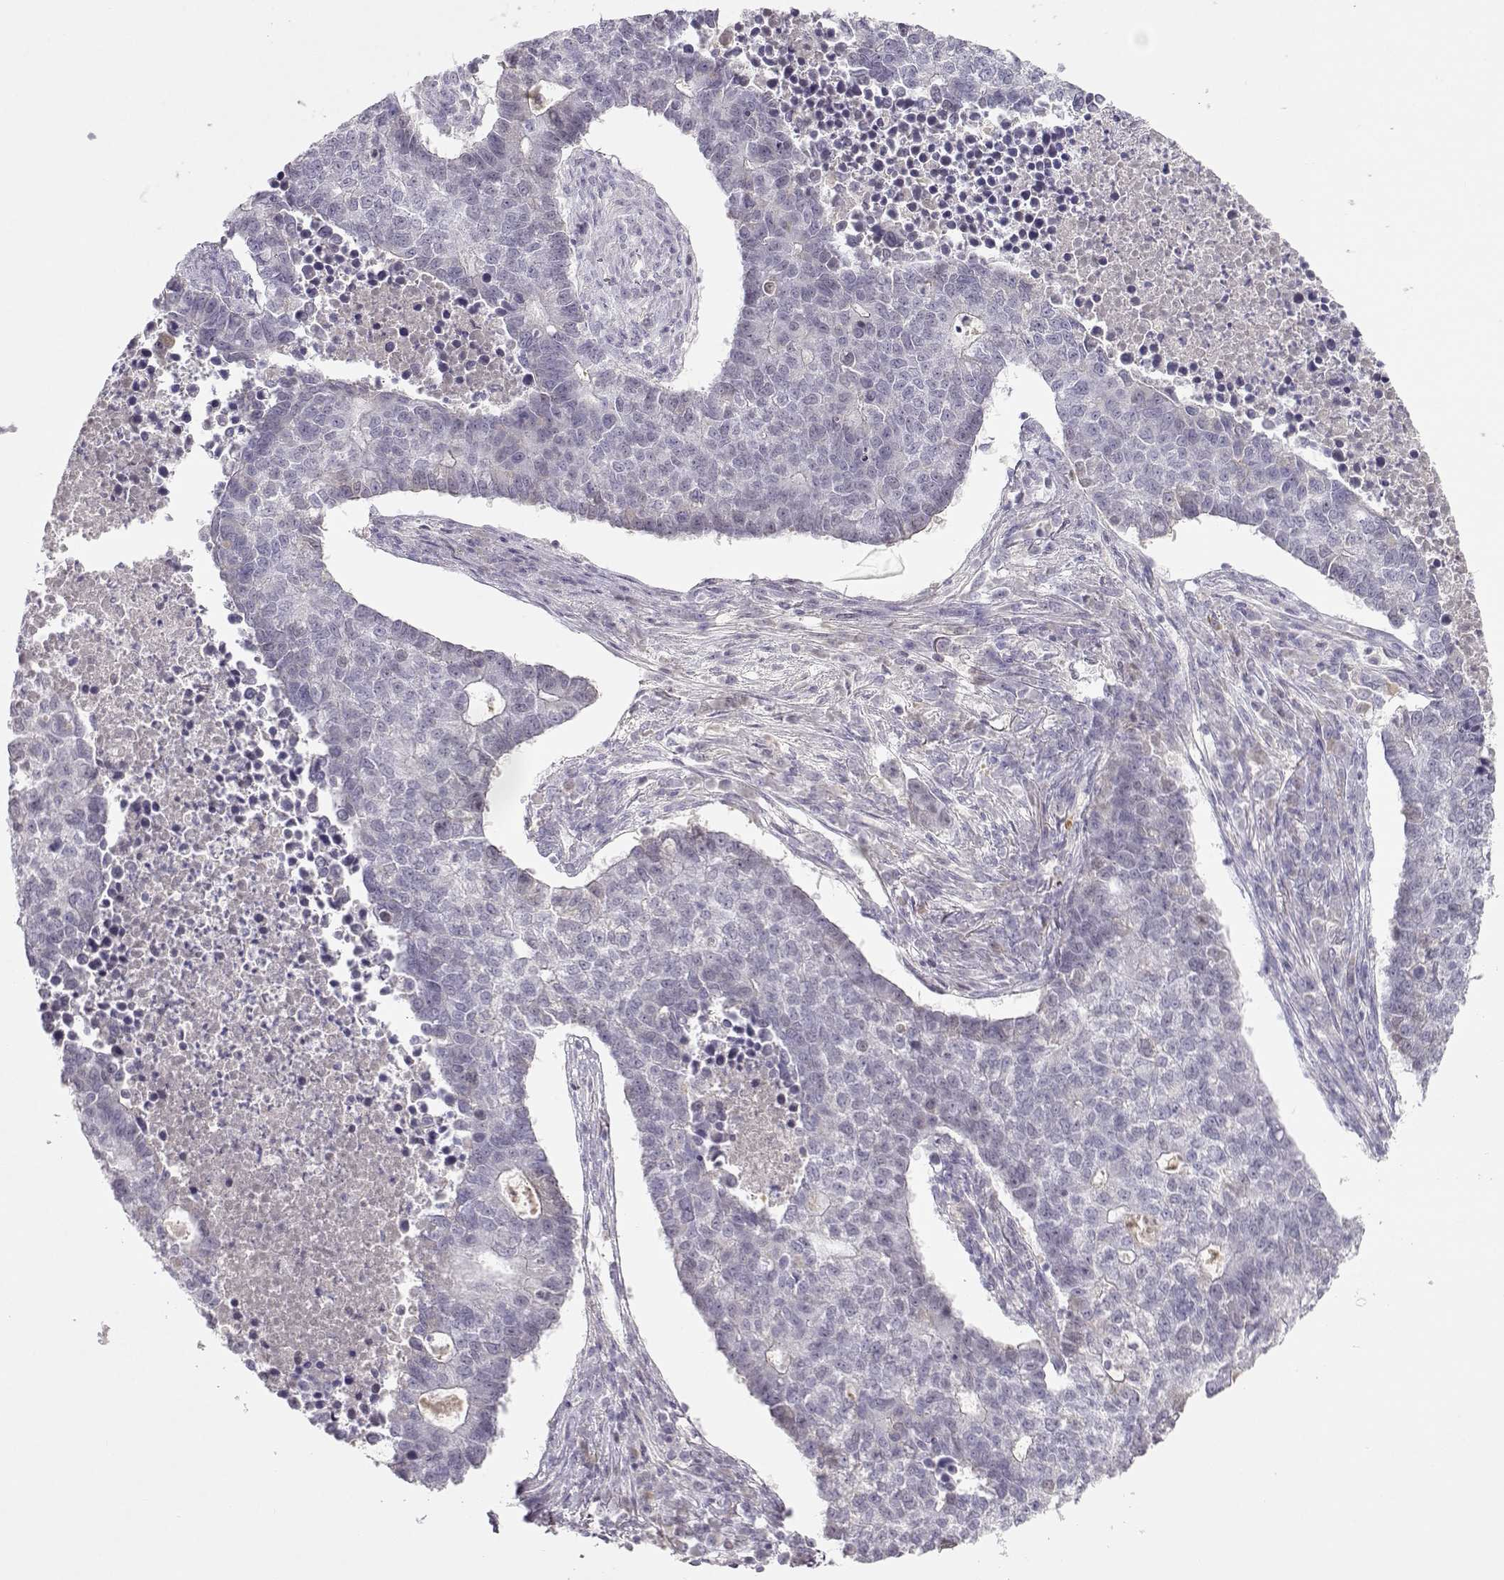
{"staining": {"intensity": "negative", "quantity": "none", "location": "none"}, "tissue": "lung cancer", "cell_type": "Tumor cells", "image_type": "cancer", "snomed": [{"axis": "morphology", "description": "Adenocarcinoma, NOS"}, {"axis": "topography", "description": "Lung"}], "caption": "Protein analysis of lung cancer reveals no significant positivity in tumor cells.", "gene": "OPN5", "patient": {"sex": "male", "age": 57}}